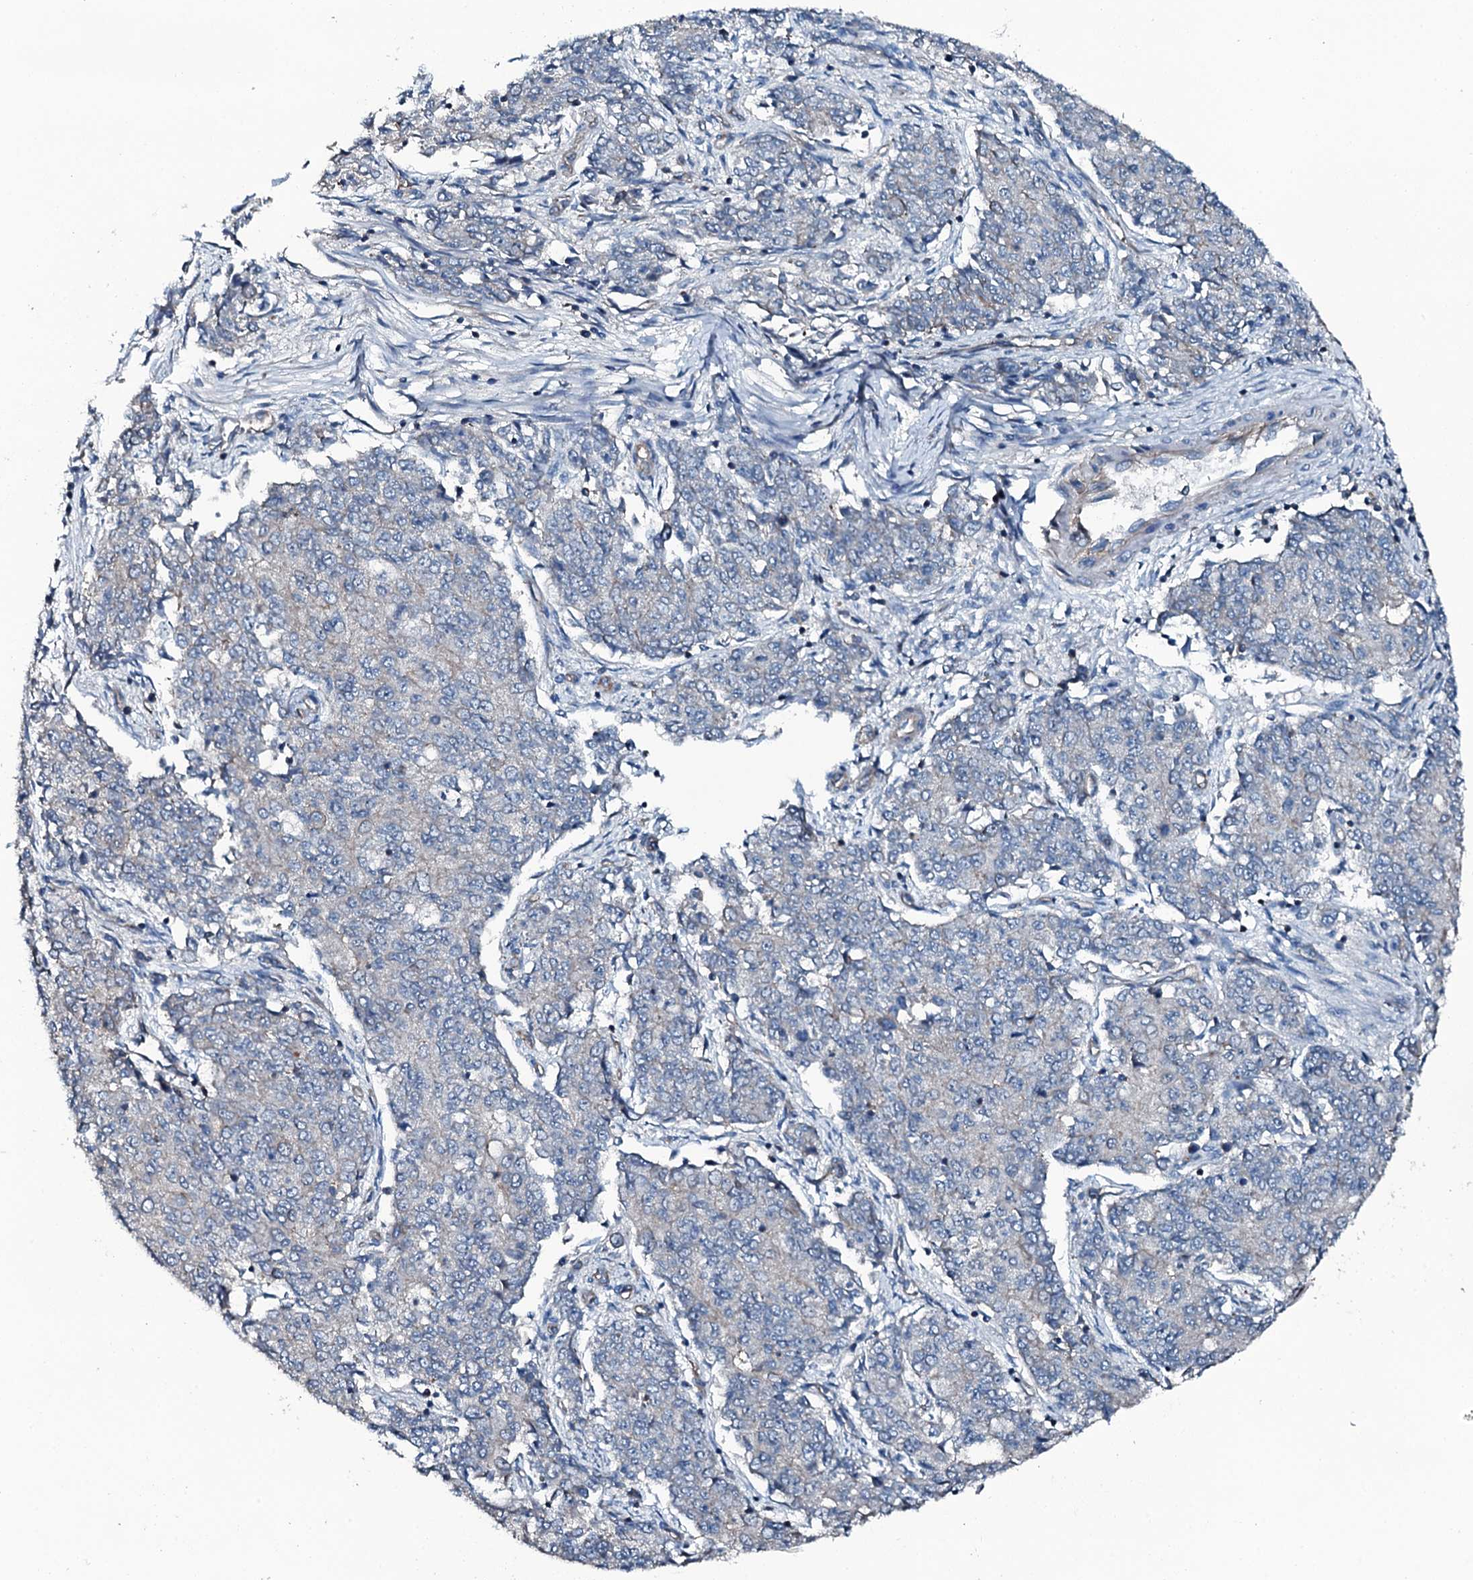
{"staining": {"intensity": "negative", "quantity": "none", "location": "none"}, "tissue": "endometrial cancer", "cell_type": "Tumor cells", "image_type": "cancer", "snomed": [{"axis": "morphology", "description": "Adenocarcinoma, NOS"}, {"axis": "topography", "description": "Endometrium"}], "caption": "A histopathology image of endometrial cancer (adenocarcinoma) stained for a protein reveals no brown staining in tumor cells.", "gene": "SLC25A38", "patient": {"sex": "female", "age": 50}}